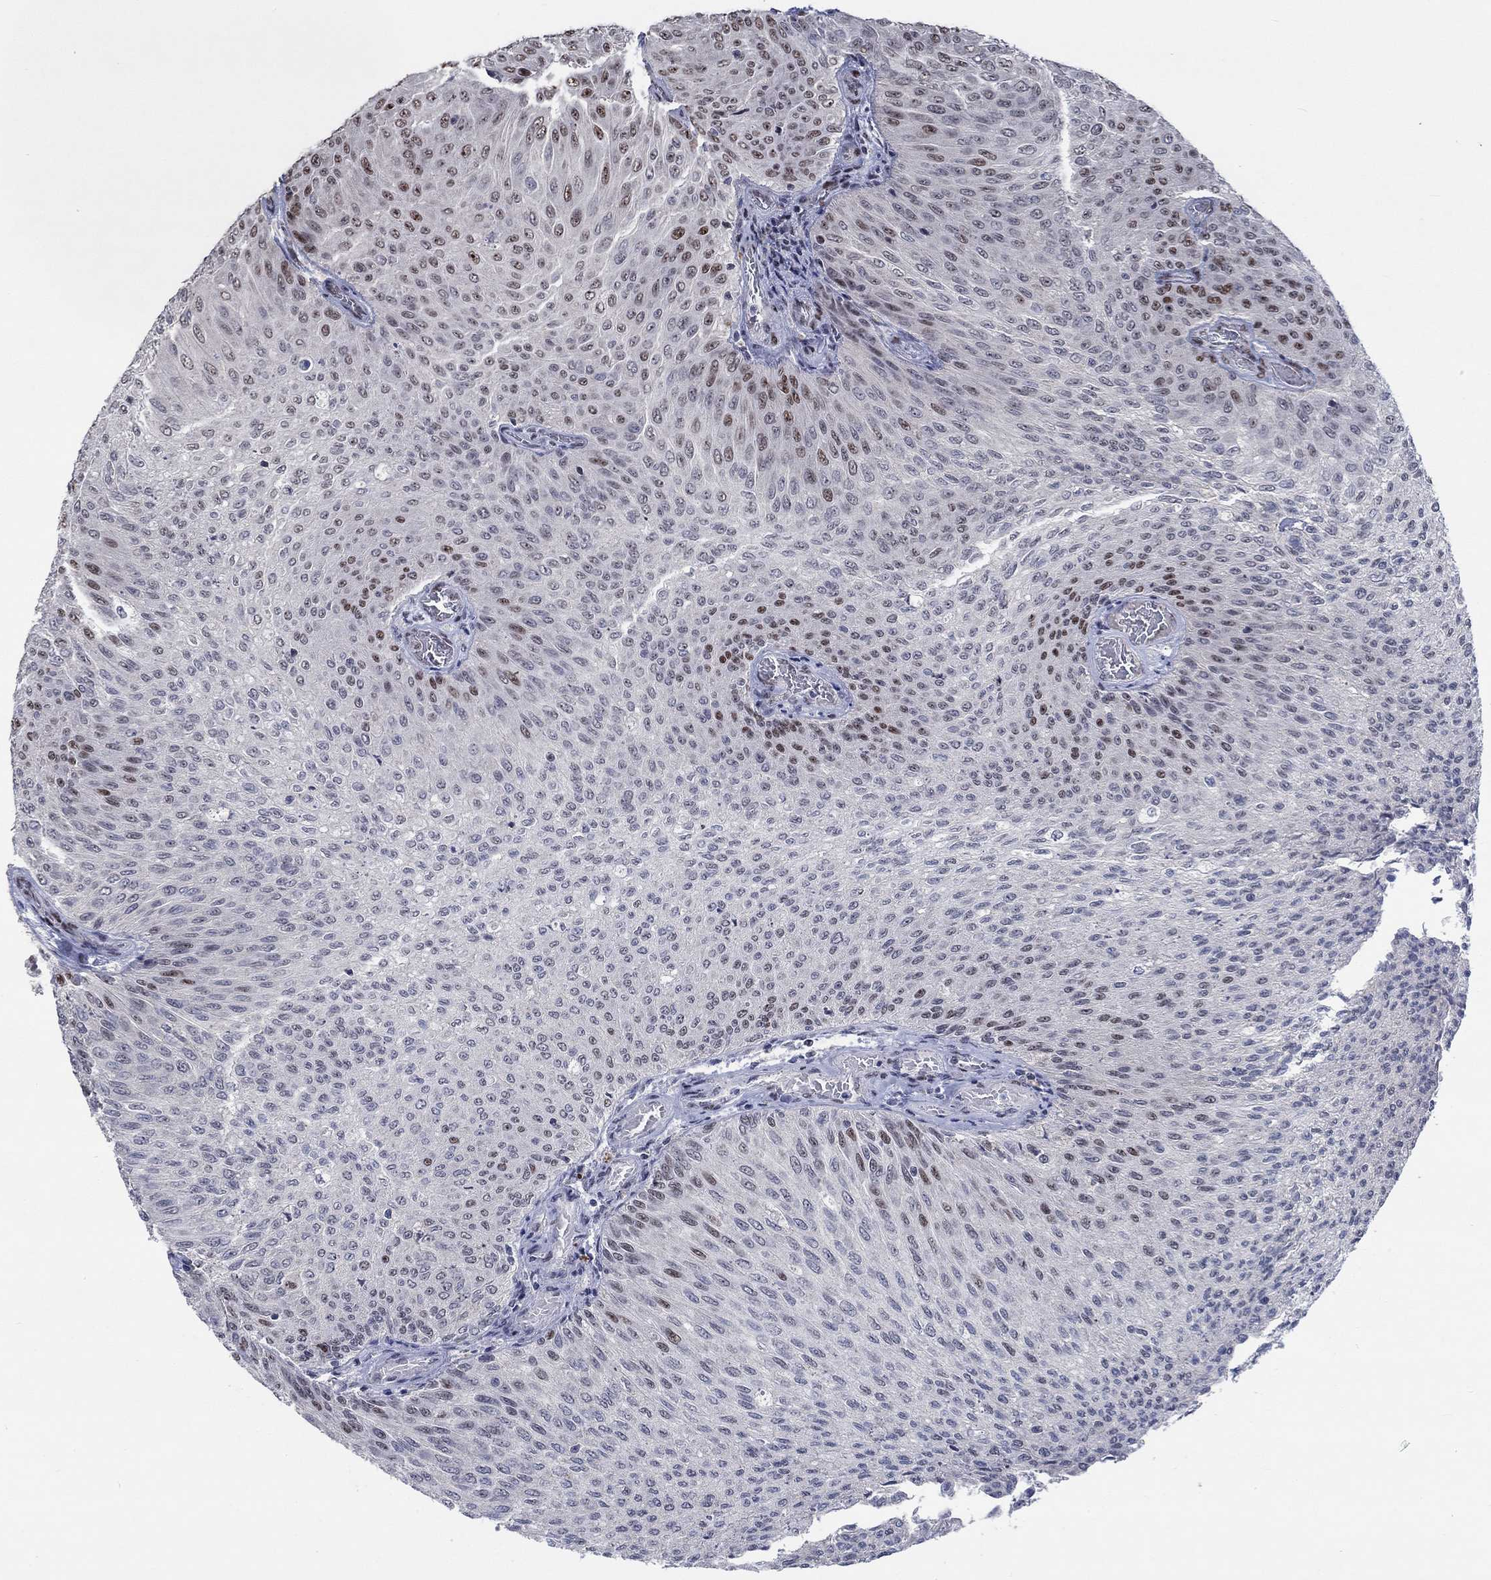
{"staining": {"intensity": "strong", "quantity": "<25%", "location": "nuclear"}, "tissue": "urothelial cancer", "cell_type": "Tumor cells", "image_type": "cancer", "snomed": [{"axis": "morphology", "description": "Urothelial carcinoma, Low grade"}, {"axis": "topography", "description": "Ureter, NOS"}, {"axis": "topography", "description": "Urinary bladder"}], "caption": "A high-resolution image shows IHC staining of urothelial carcinoma (low-grade), which shows strong nuclear staining in about <25% of tumor cells. (brown staining indicates protein expression, while blue staining denotes nuclei).", "gene": "HTN1", "patient": {"sex": "male", "age": 78}}